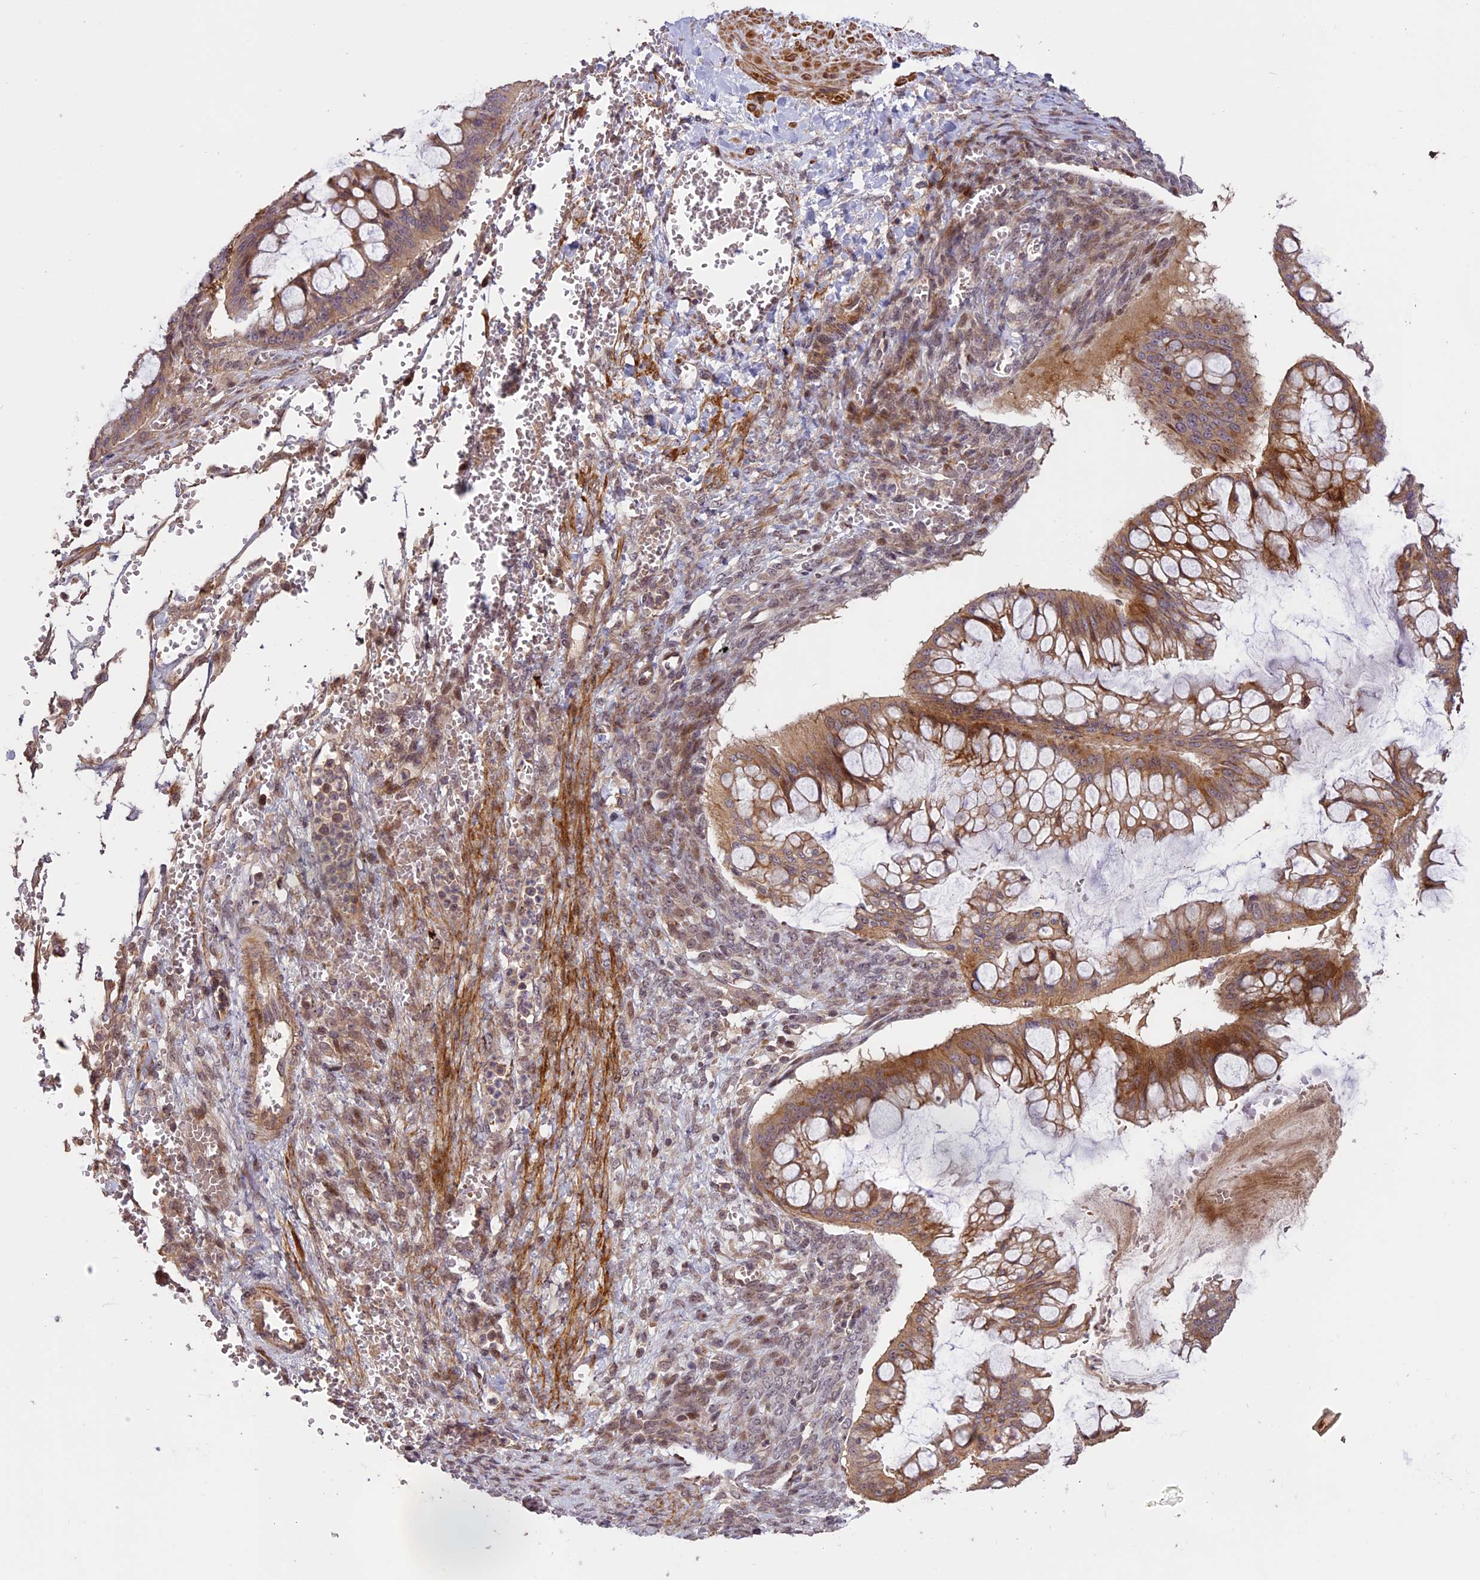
{"staining": {"intensity": "moderate", "quantity": ">75%", "location": "cytoplasmic/membranous"}, "tissue": "ovarian cancer", "cell_type": "Tumor cells", "image_type": "cancer", "snomed": [{"axis": "morphology", "description": "Cystadenocarcinoma, mucinous, NOS"}, {"axis": "topography", "description": "Ovary"}], "caption": "Immunohistochemical staining of human ovarian cancer (mucinous cystadenocarcinoma) exhibits medium levels of moderate cytoplasmic/membranous staining in about >75% of tumor cells.", "gene": "ENHO", "patient": {"sex": "female", "age": 73}}